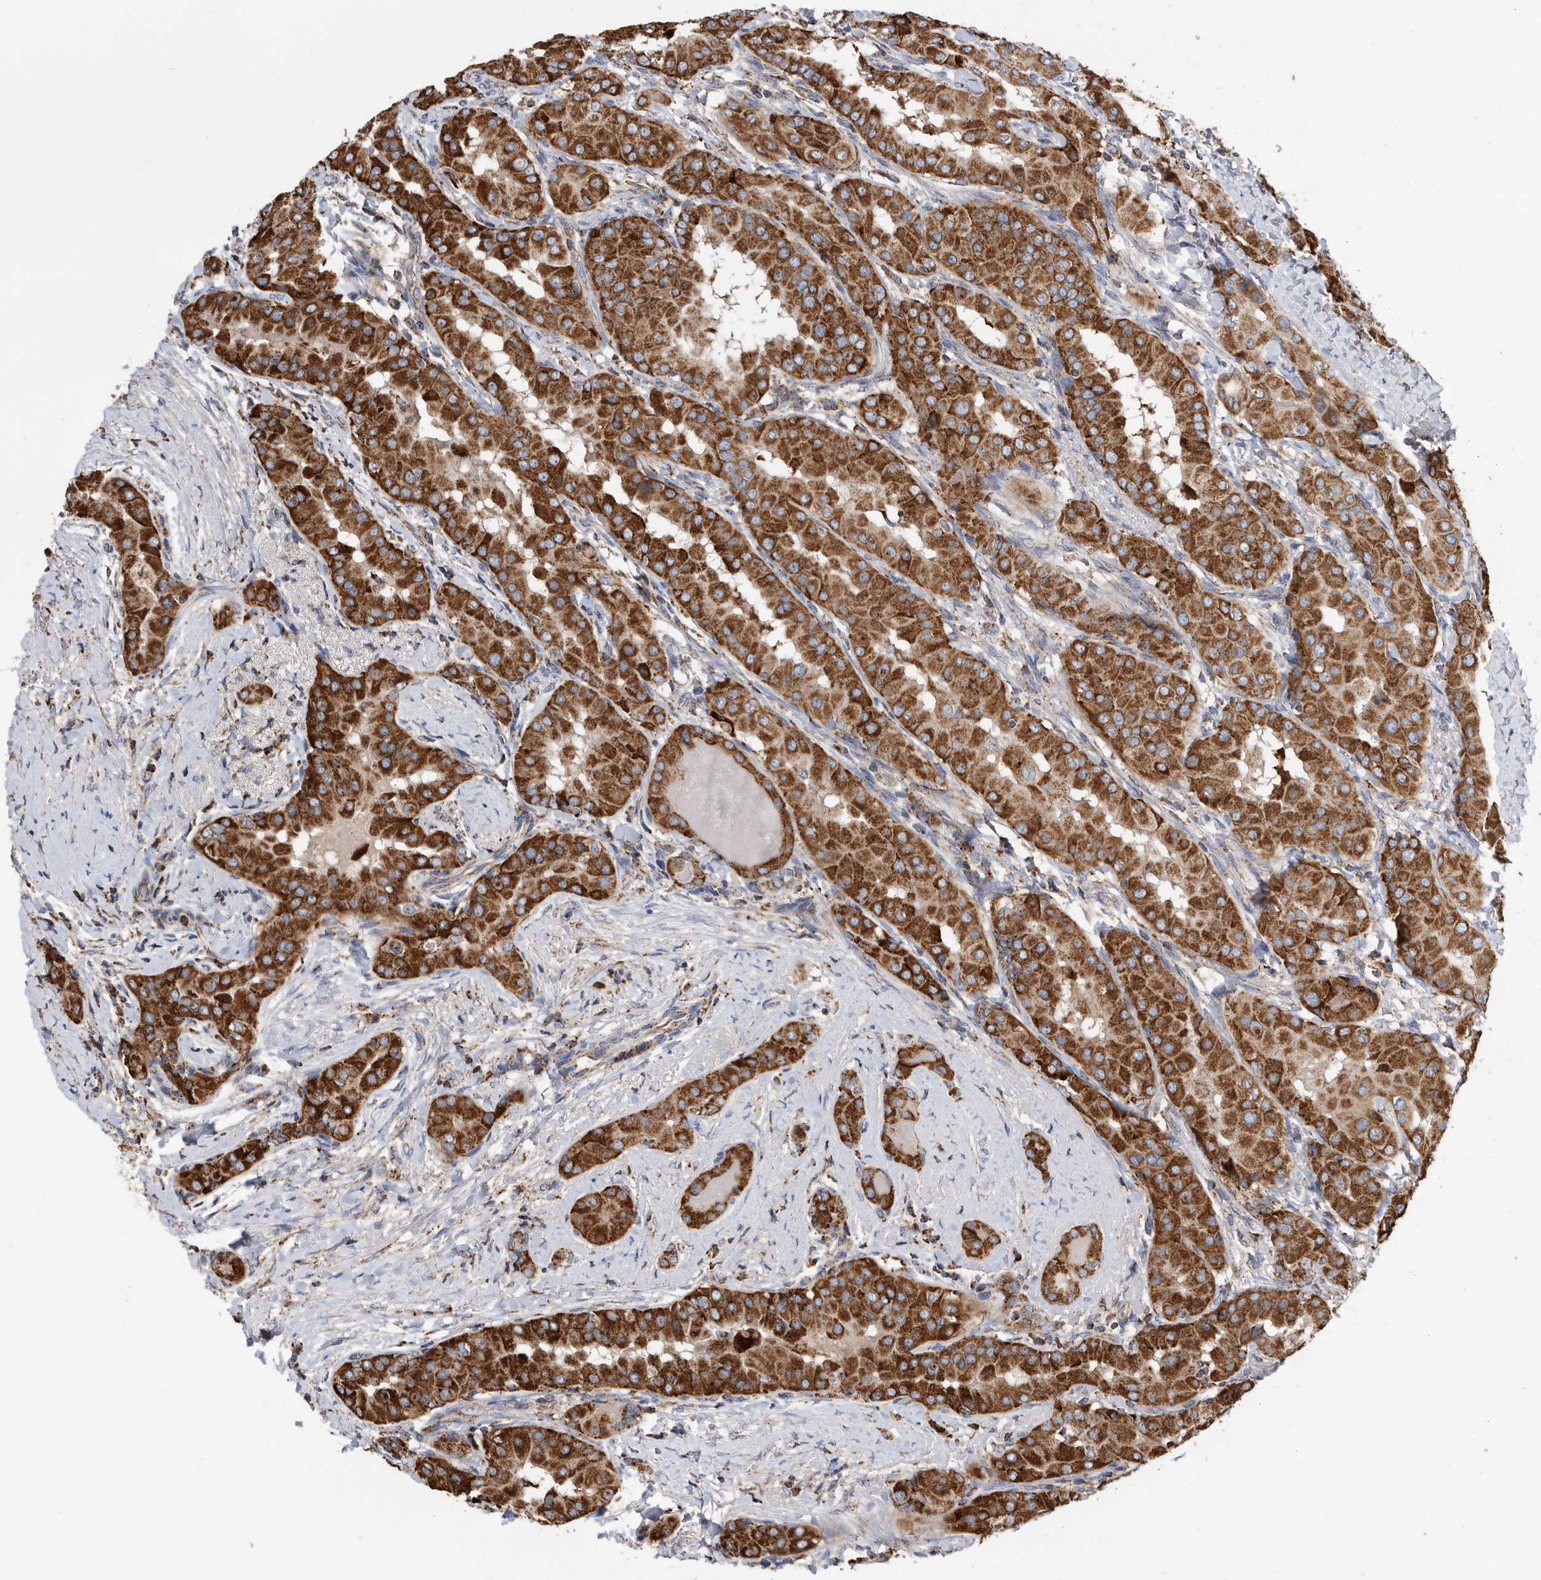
{"staining": {"intensity": "strong", "quantity": ">75%", "location": "cytoplasmic/membranous"}, "tissue": "thyroid cancer", "cell_type": "Tumor cells", "image_type": "cancer", "snomed": [{"axis": "morphology", "description": "Papillary adenocarcinoma, NOS"}, {"axis": "topography", "description": "Thyroid gland"}], "caption": "Immunohistochemistry (IHC) (DAB (3,3'-diaminobenzidine)) staining of human thyroid cancer demonstrates strong cytoplasmic/membranous protein expression in approximately >75% of tumor cells.", "gene": "WFDC1", "patient": {"sex": "male", "age": 33}}